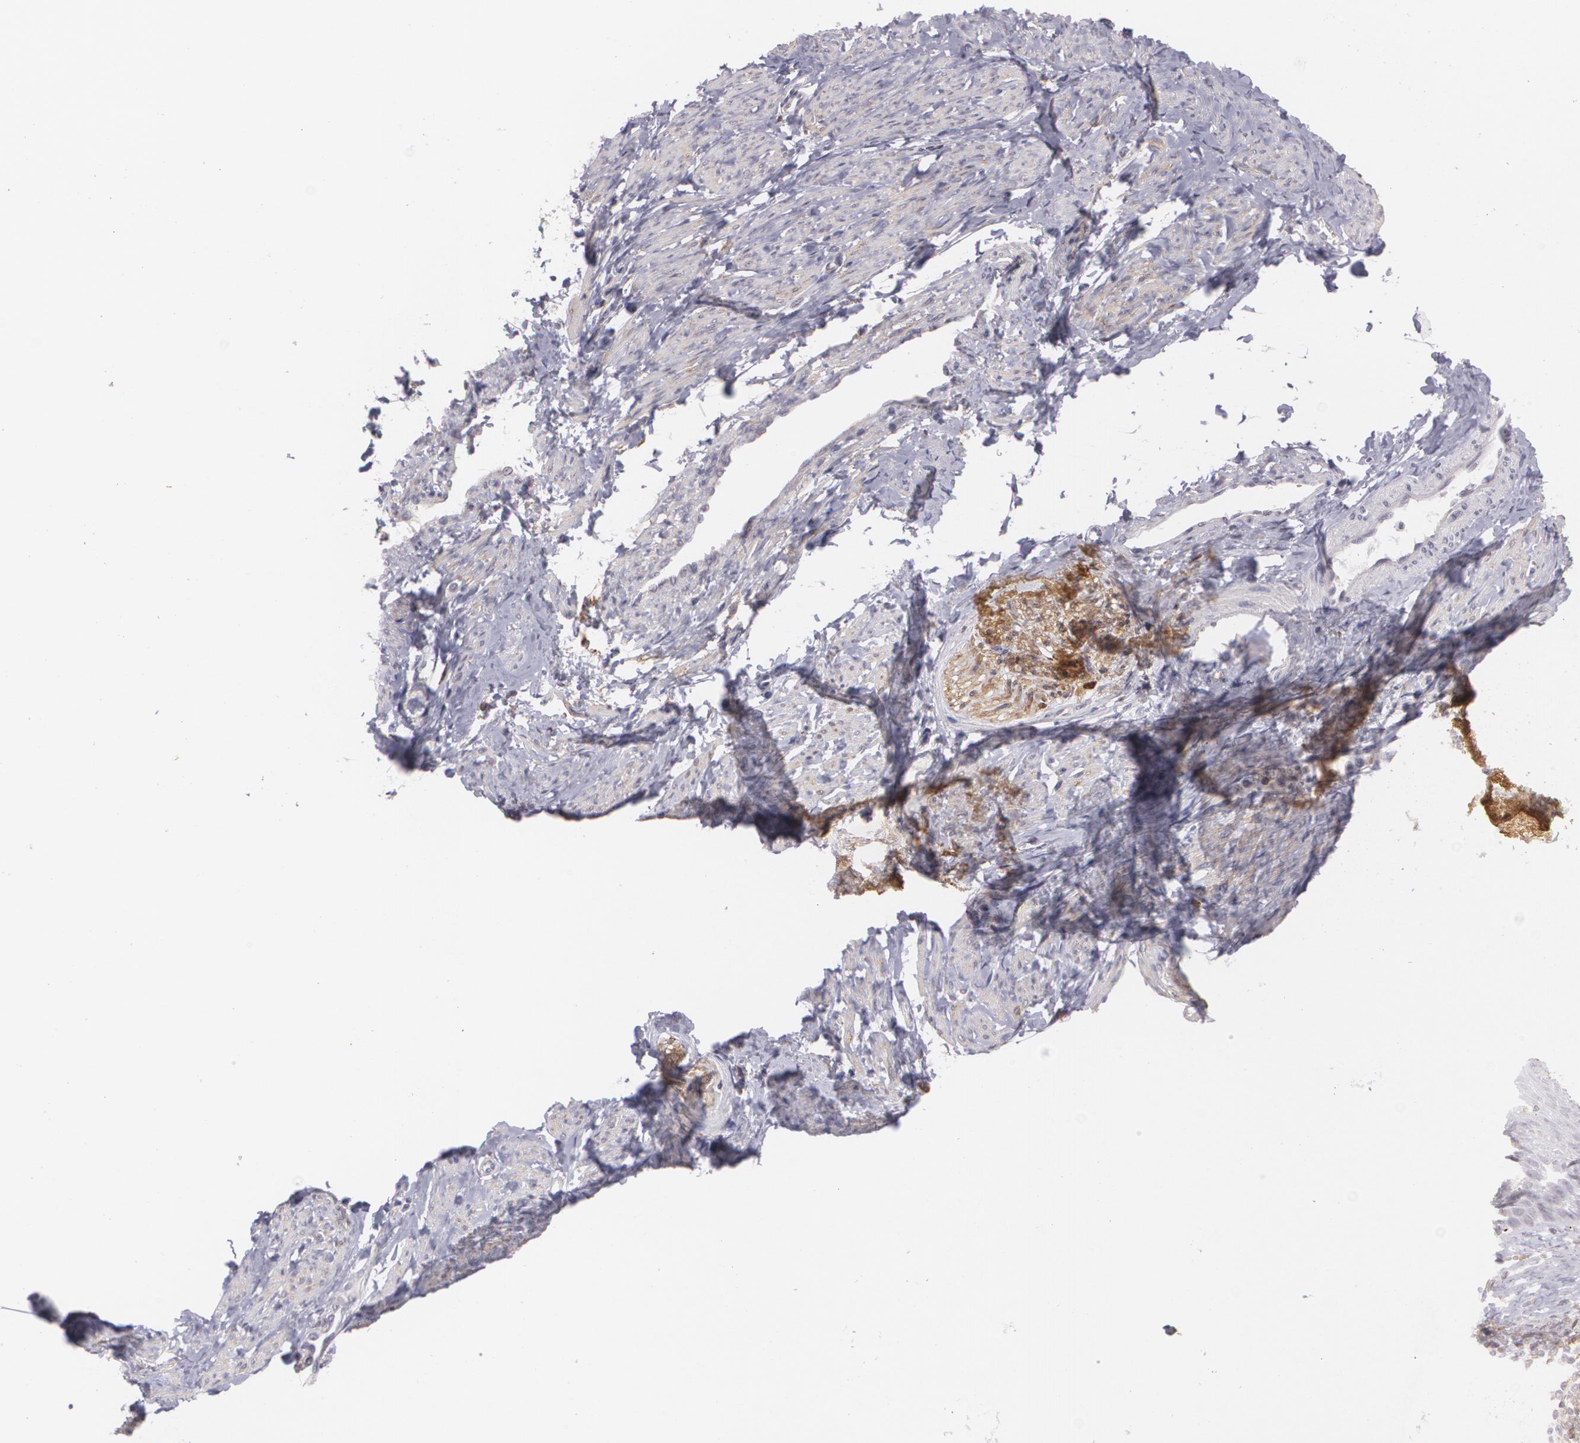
{"staining": {"intensity": "weak", "quantity": "25%-75%", "location": "cytoplasmic/membranous"}, "tissue": "smooth muscle", "cell_type": "Smooth muscle cells", "image_type": "normal", "snomed": [{"axis": "morphology", "description": "Normal tissue, NOS"}, {"axis": "topography", "description": "Smooth muscle"}, {"axis": "topography", "description": "Uterus"}], "caption": "Smooth muscle was stained to show a protein in brown. There is low levels of weak cytoplasmic/membranous expression in approximately 25%-75% of smooth muscle cells. The staining was performed using DAB to visualize the protein expression in brown, while the nuclei were stained in blue with hematoxylin (Magnification: 20x).", "gene": "BIN1", "patient": {"sex": "female", "age": 39}}